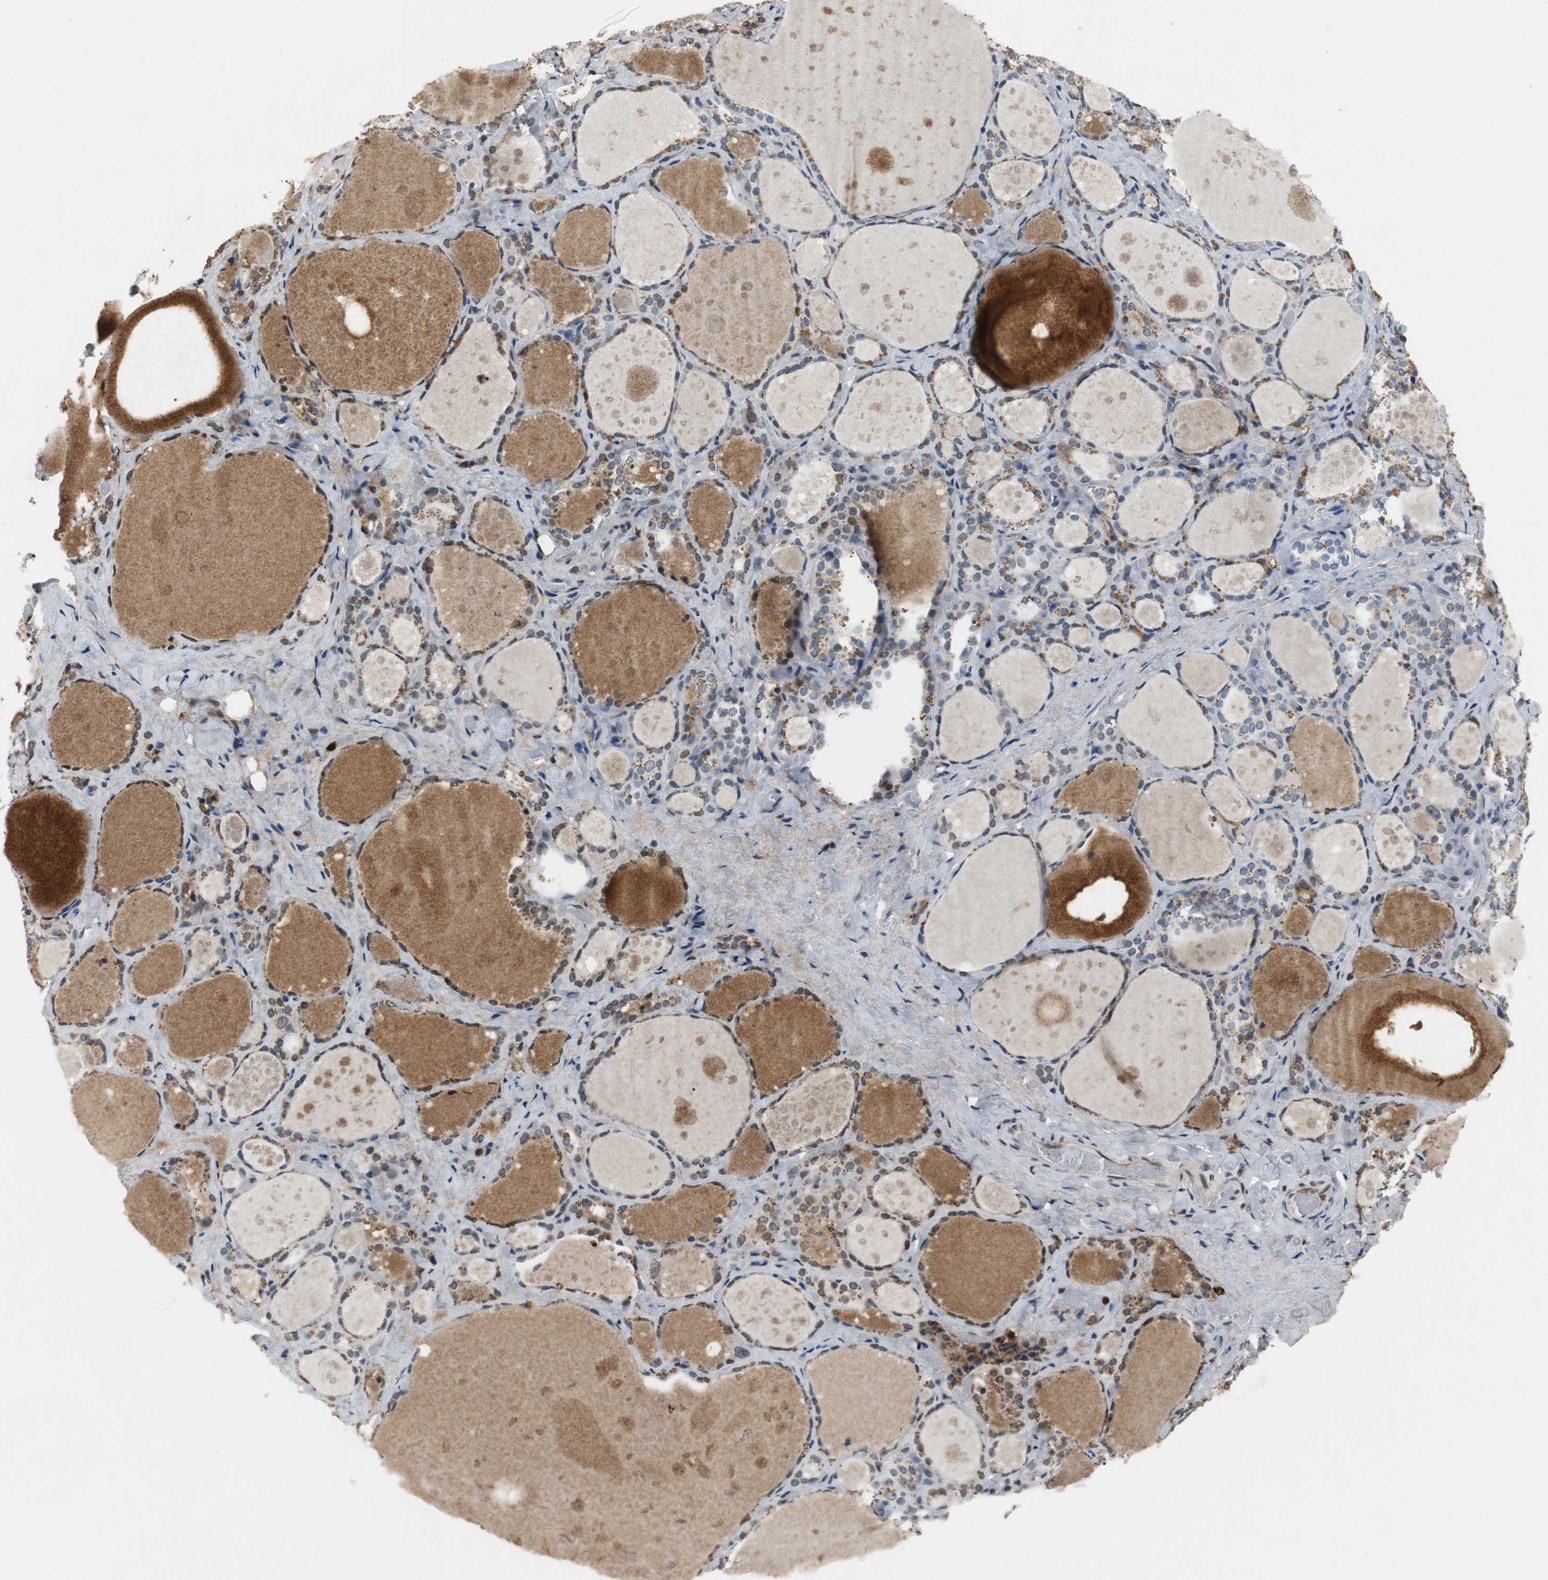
{"staining": {"intensity": "weak", "quantity": "25%-75%", "location": "cytoplasmic/membranous"}, "tissue": "thyroid gland", "cell_type": "Glandular cells", "image_type": "normal", "snomed": [{"axis": "morphology", "description": "Normal tissue, NOS"}, {"axis": "topography", "description": "Thyroid gland"}], "caption": "A high-resolution photomicrograph shows immunohistochemistry (IHC) staining of unremarkable thyroid gland, which displays weak cytoplasmic/membranous positivity in about 25%-75% of glandular cells.", "gene": "ORM1", "patient": {"sex": "female", "age": 75}}